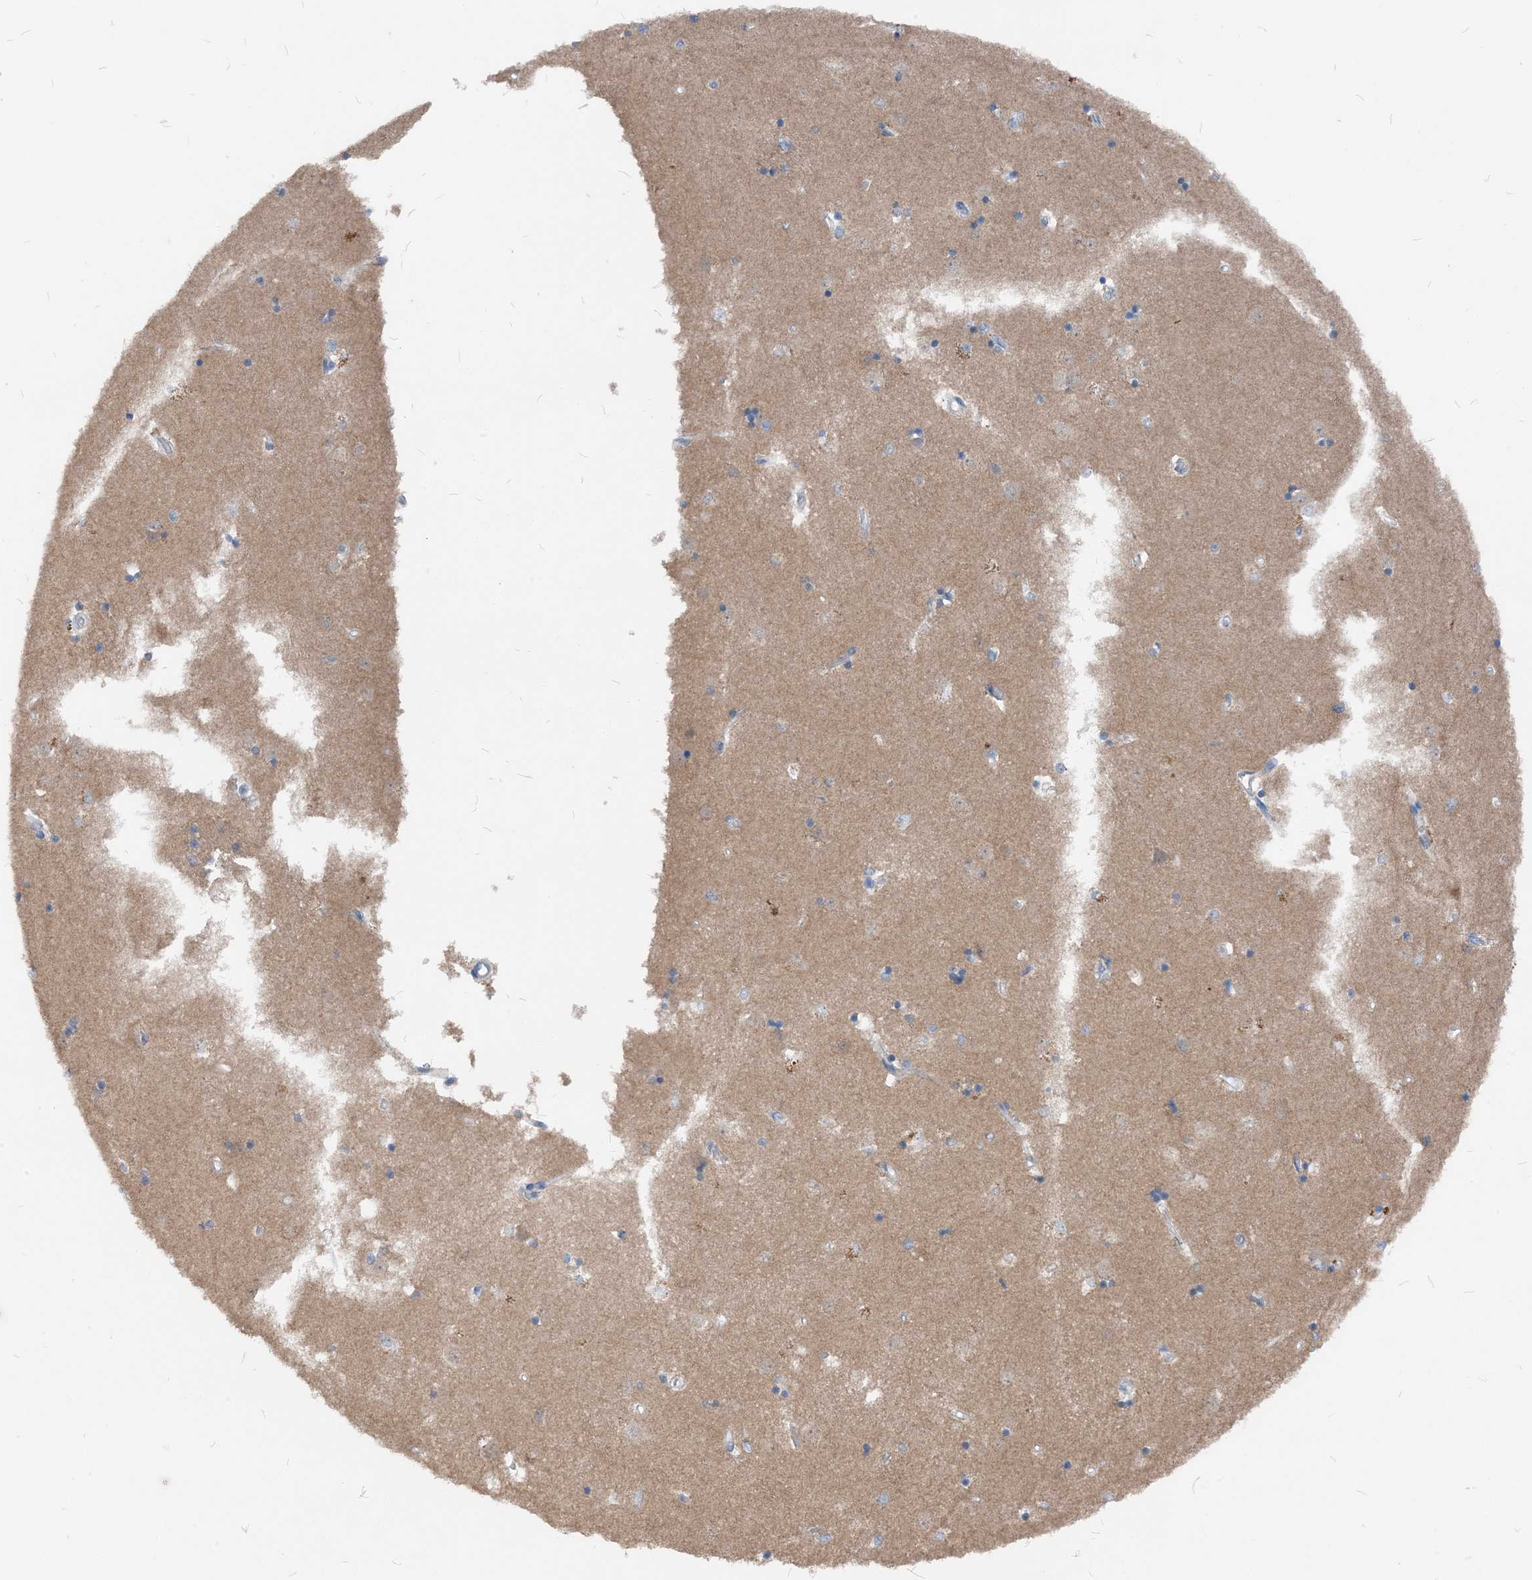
{"staining": {"intensity": "negative", "quantity": "none", "location": "none"}, "tissue": "caudate", "cell_type": "Glial cells", "image_type": "normal", "snomed": [{"axis": "morphology", "description": "Normal tissue, NOS"}, {"axis": "topography", "description": "Lateral ventricle wall"}], "caption": "High magnification brightfield microscopy of benign caudate stained with DAB (3,3'-diaminobenzidine) (brown) and counterstained with hematoxylin (blue): glial cells show no significant positivity.", "gene": "NCOA7", "patient": {"sex": "male", "age": 45}}